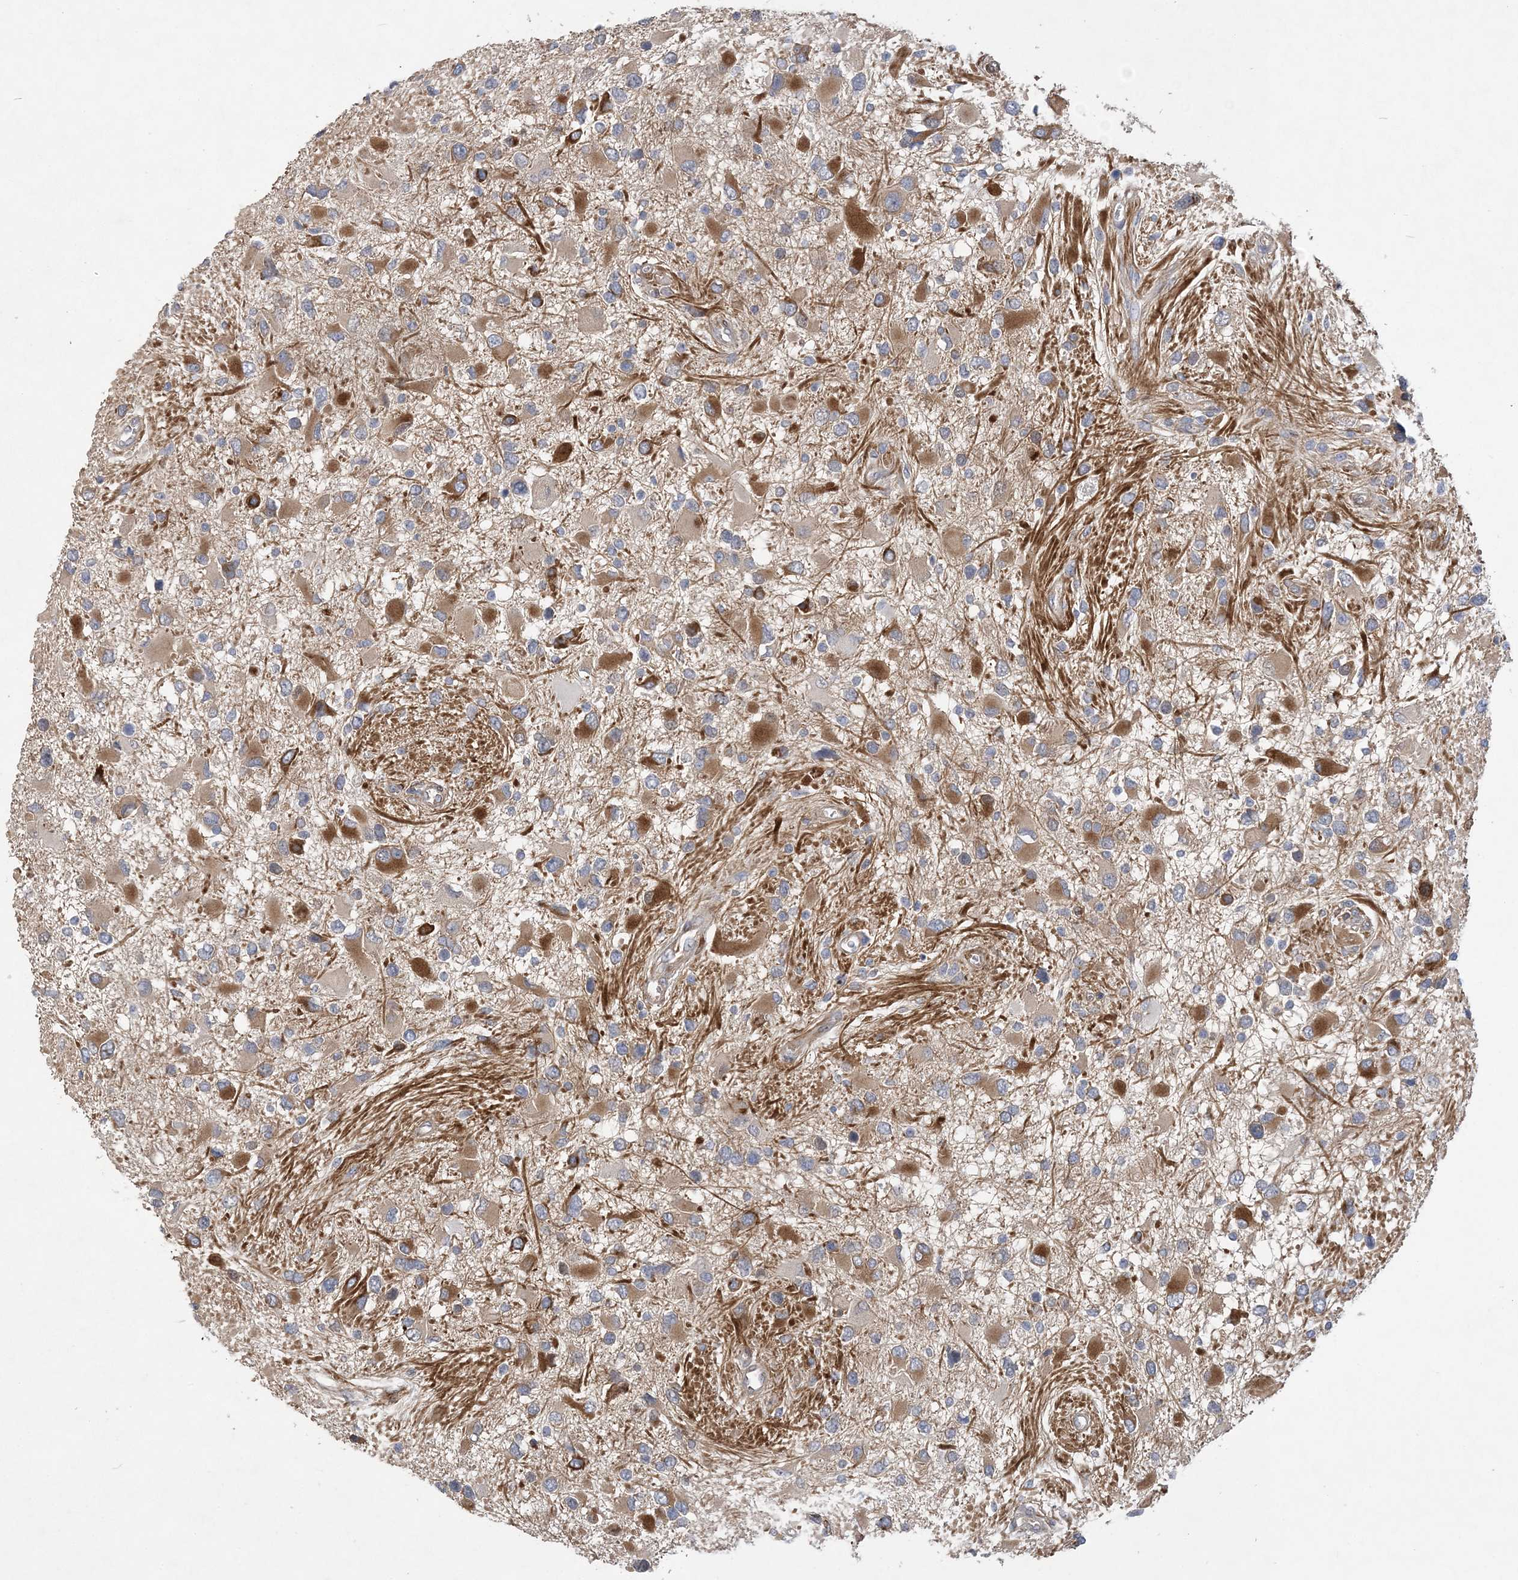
{"staining": {"intensity": "strong", "quantity": "25%-75%", "location": "cytoplasmic/membranous"}, "tissue": "glioma", "cell_type": "Tumor cells", "image_type": "cancer", "snomed": [{"axis": "morphology", "description": "Glioma, malignant, High grade"}, {"axis": "topography", "description": "Brain"}], "caption": "Human malignant glioma (high-grade) stained with a brown dye shows strong cytoplasmic/membranous positive positivity in approximately 25%-75% of tumor cells.", "gene": "MAP4K5", "patient": {"sex": "male", "age": 53}}